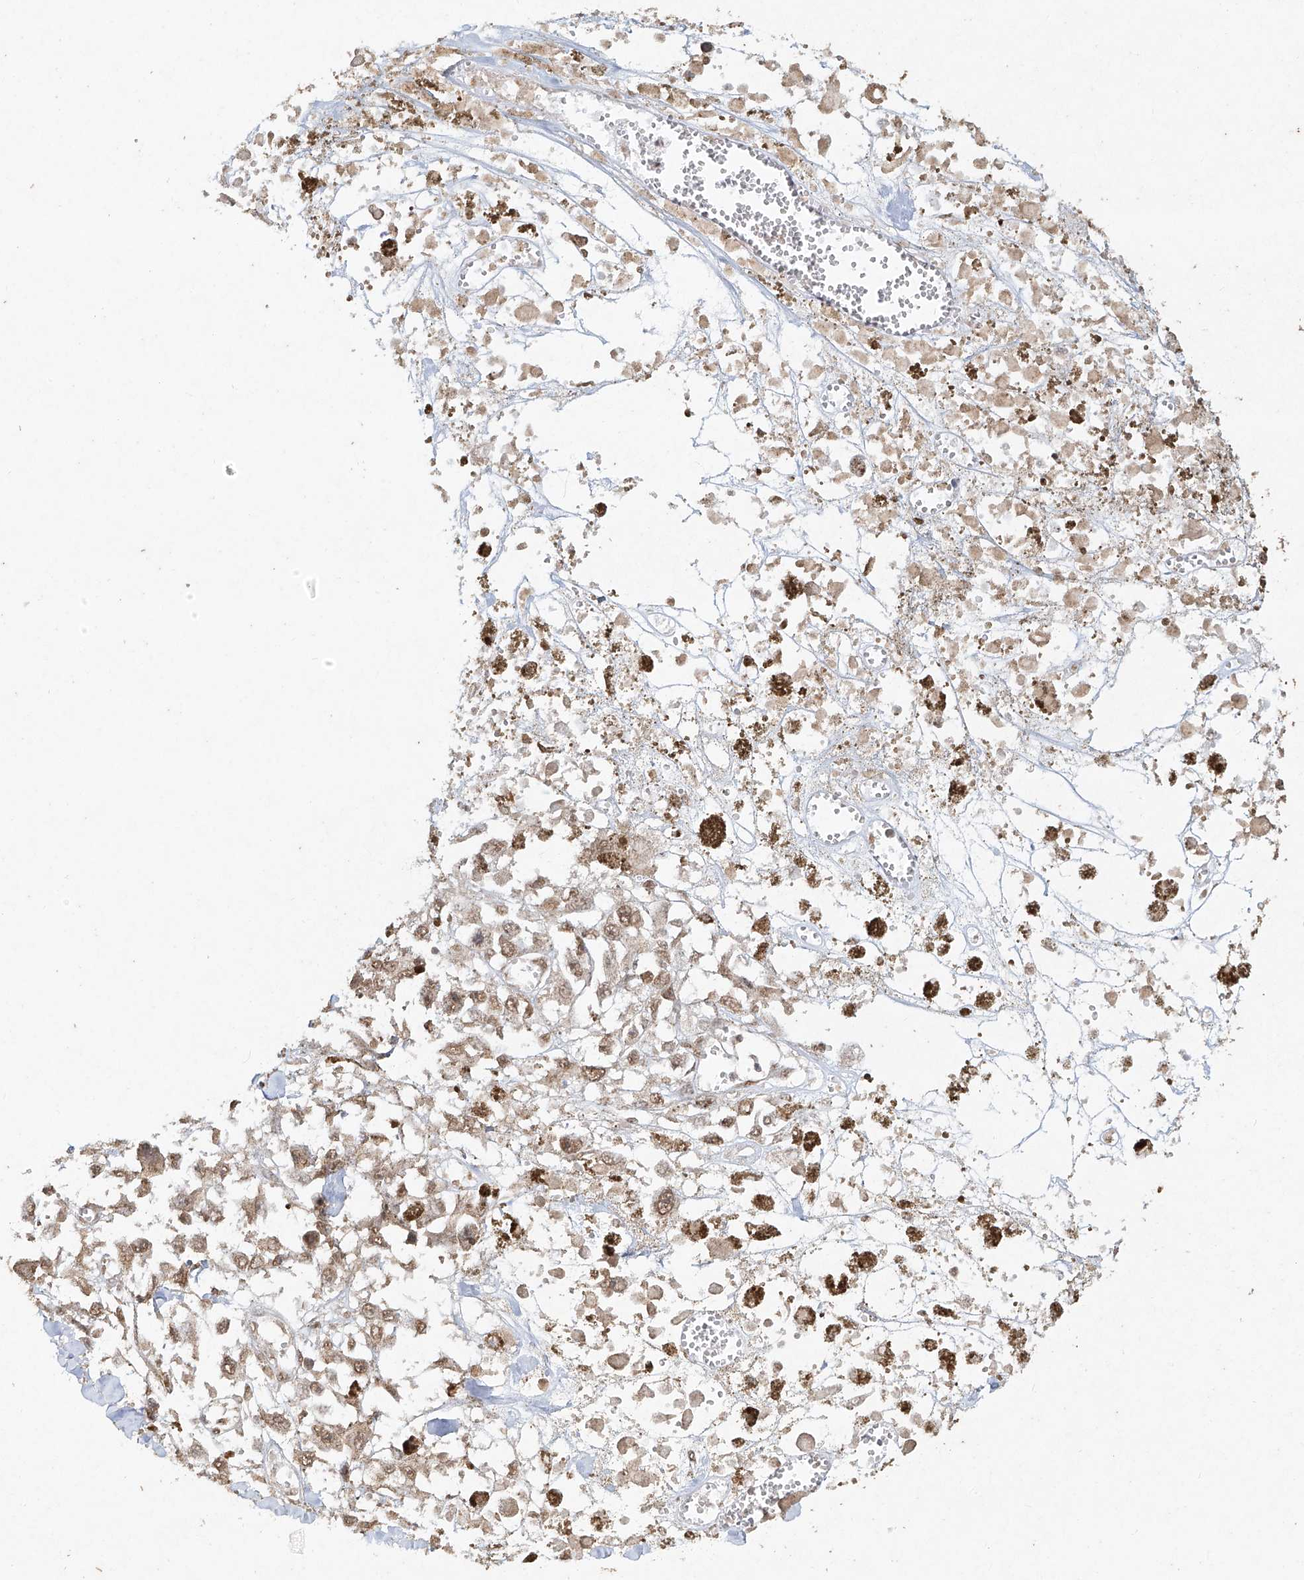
{"staining": {"intensity": "weak", "quantity": ">75%", "location": "nuclear"}, "tissue": "melanoma", "cell_type": "Tumor cells", "image_type": "cancer", "snomed": [{"axis": "morphology", "description": "Malignant melanoma, Metastatic site"}, {"axis": "topography", "description": "Lymph node"}], "caption": "Malignant melanoma (metastatic site) tissue shows weak nuclear staining in about >75% of tumor cells", "gene": "TIGAR", "patient": {"sex": "male", "age": 59}}